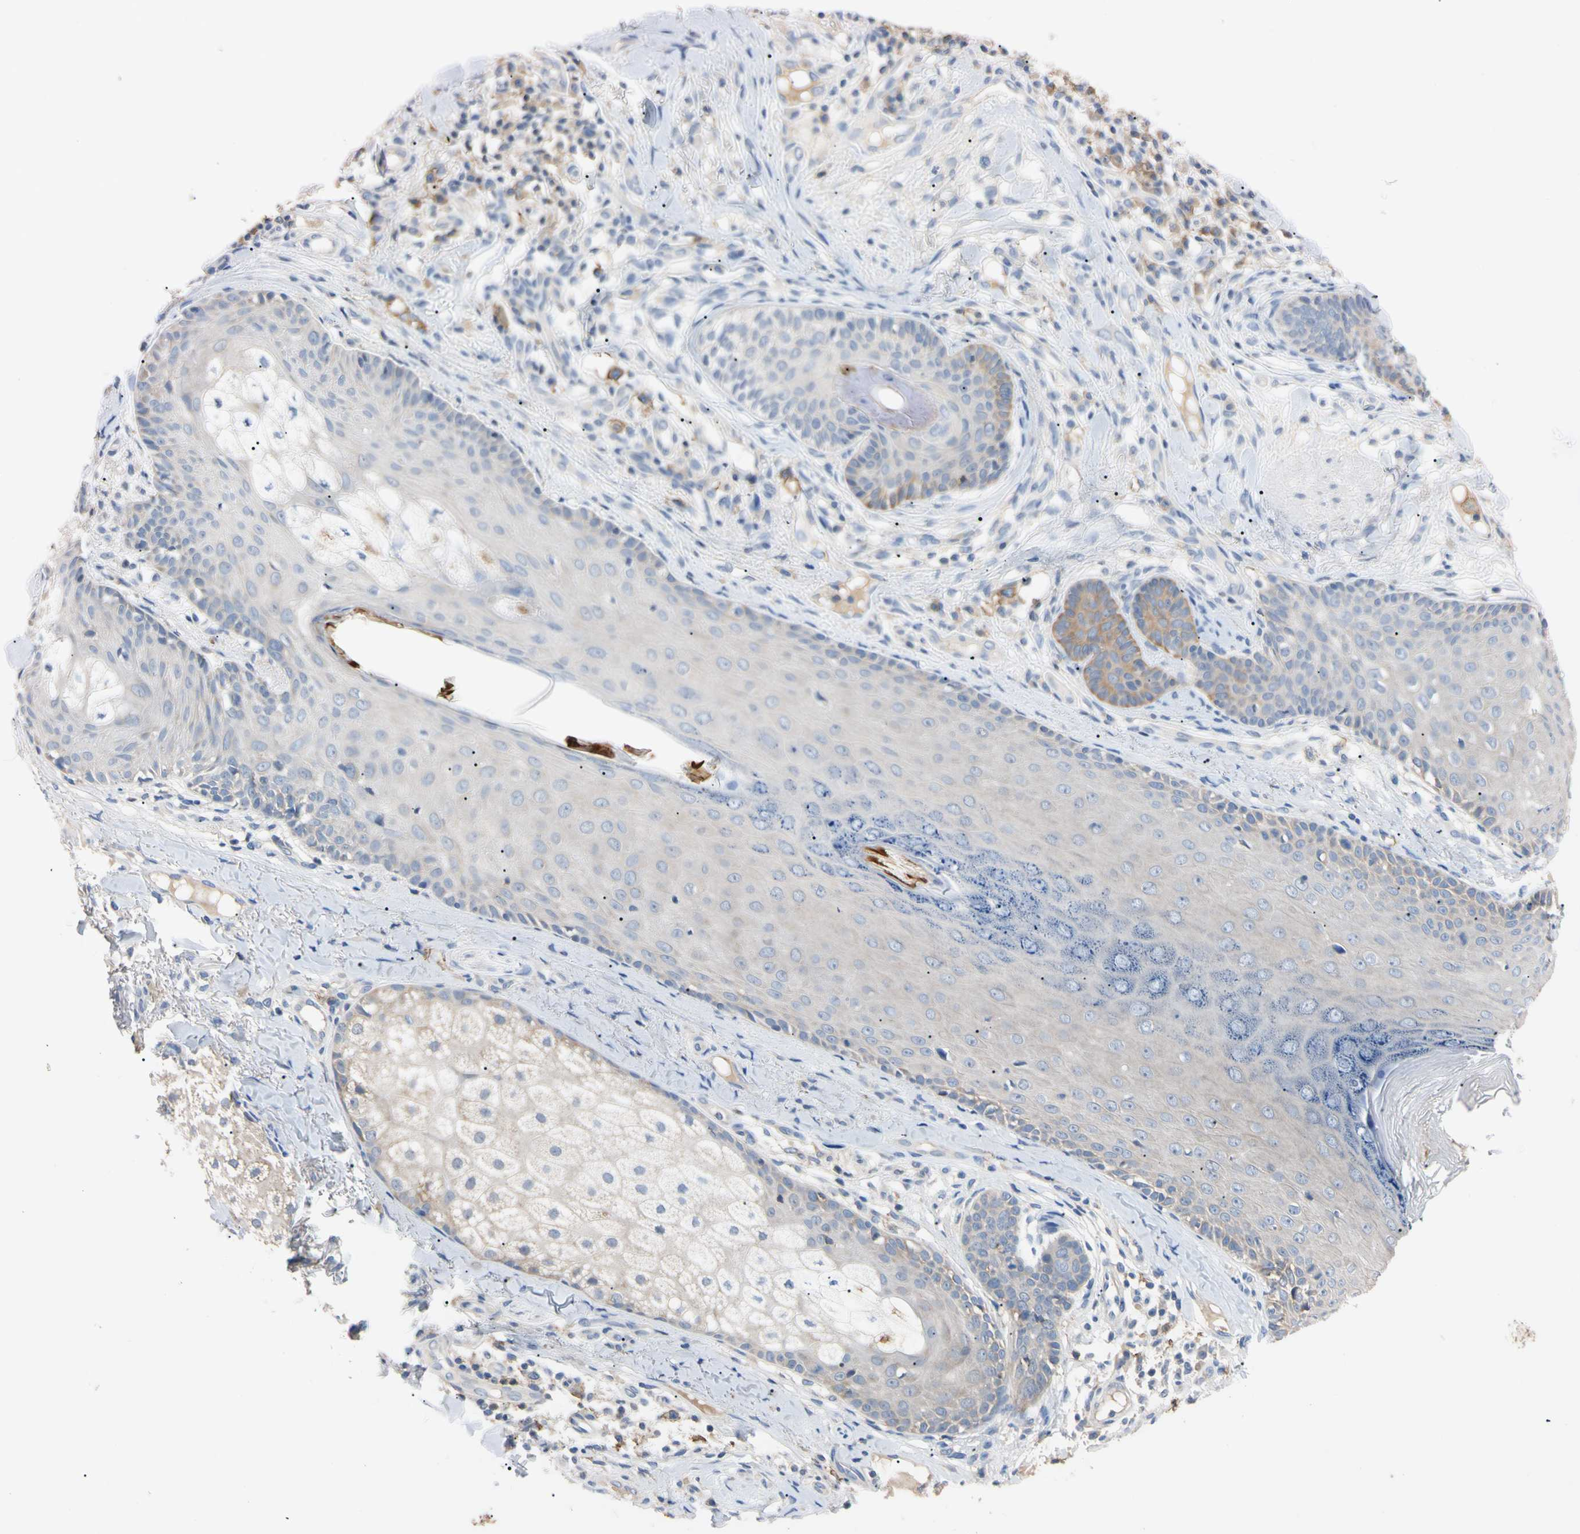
{"staining": {"intensity": "moderate", "quantity": "<25%", "location": "cytoplasmic/membranous"}, "tissue": "skin cancer", "cell_type": "Tumor cells", "image_type": "cancer", "snomed": [{"axis": "morphology", "description": "Normal tissue, NOS"}, {"axis": "morphology", "description": "Basal cell carcinoma"}, {"axis": "topography", "description": "Skin"}], "caption": "Protein expression analysis of human basal cell carcinoma (skin) reveals moderate cytoplasmic/membranous positivity in approximately <25% of tumor cells. The protein of interest is stained brown, and the nuclei are stained in blue (DAB IHC with brightfield microscopy, high magnification).", "gene": "PNKD", "patient": {"sex": "male", "age": 52}}